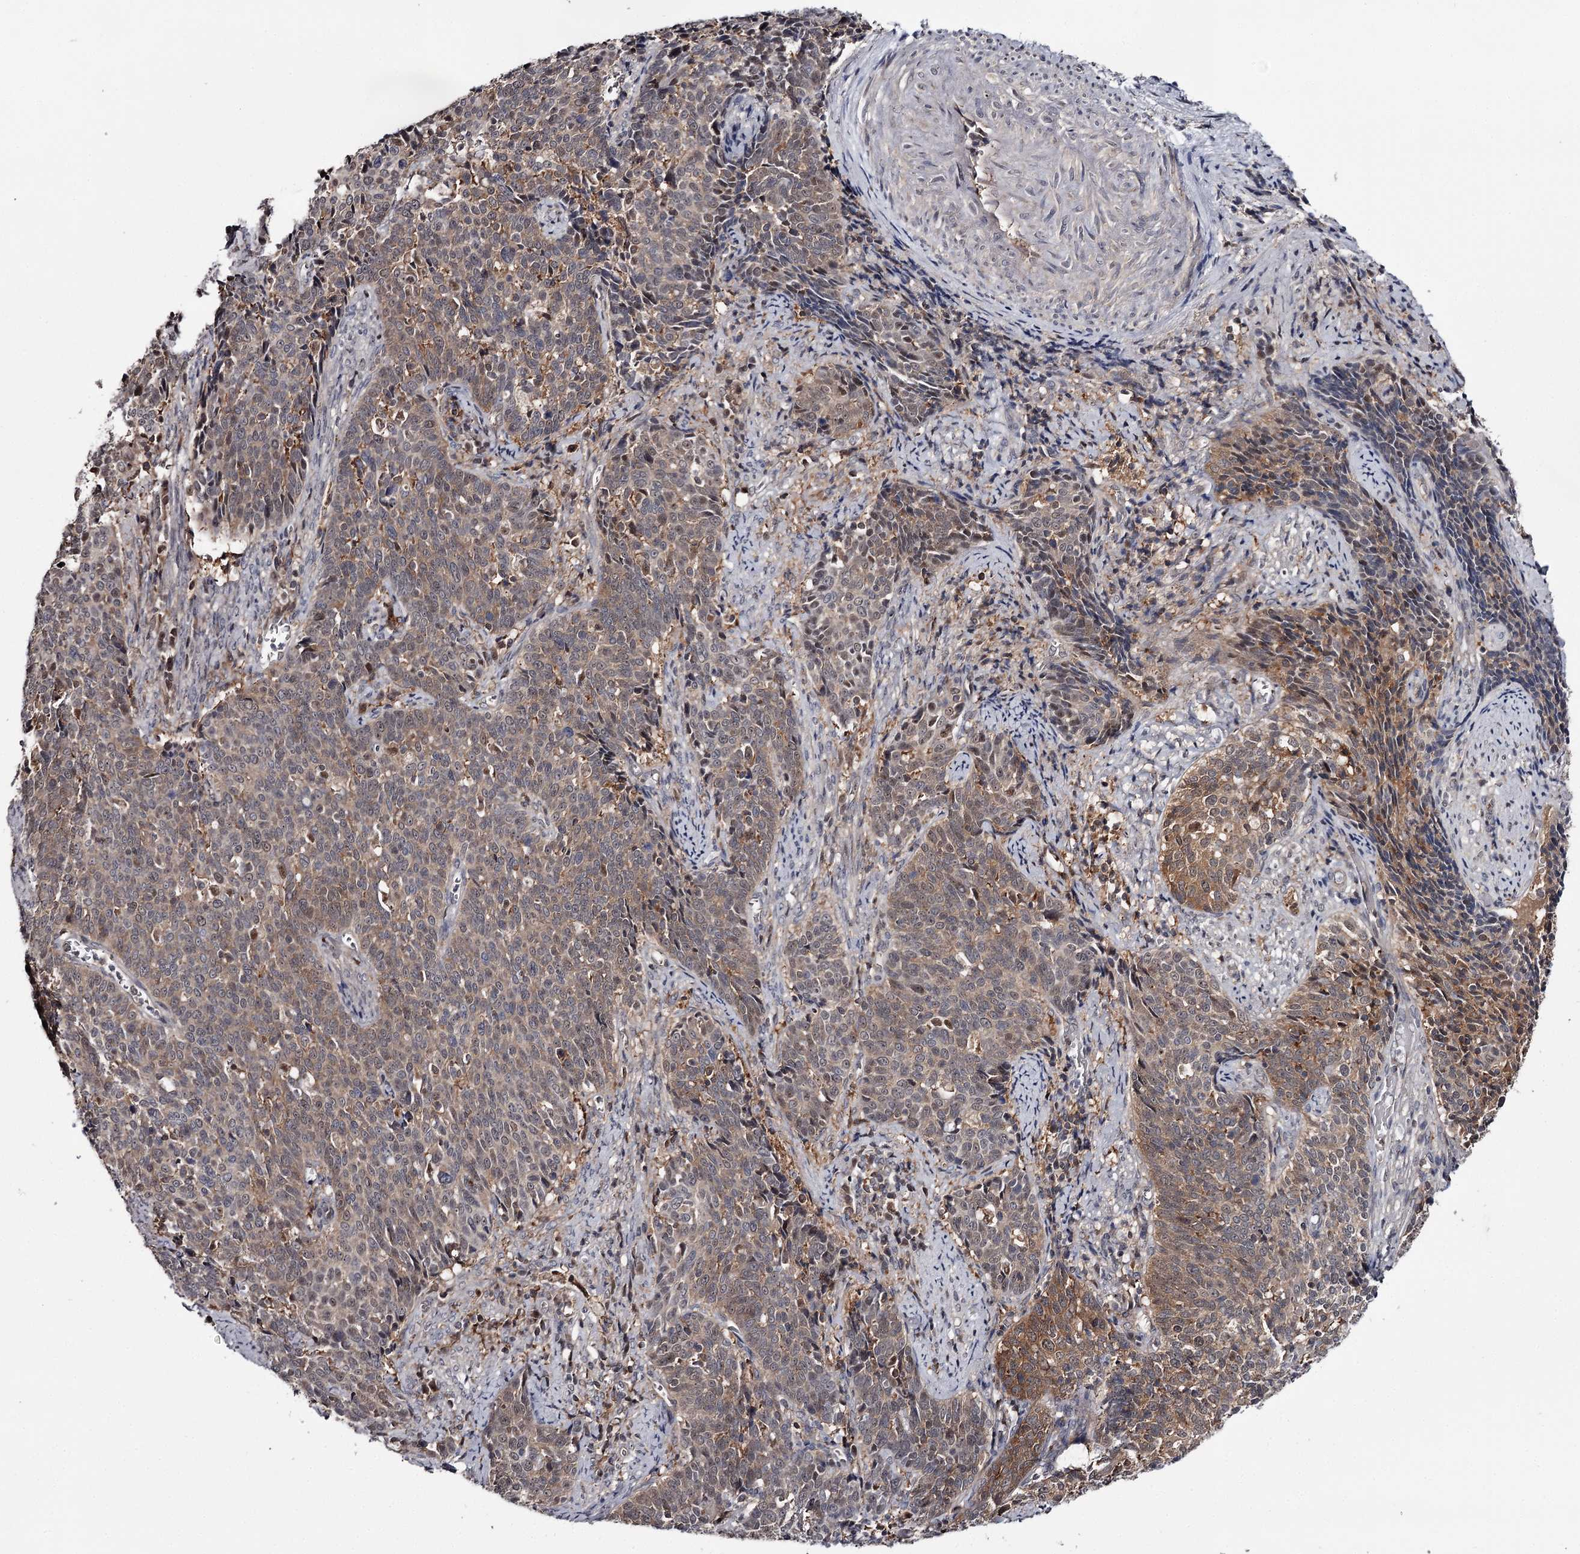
{"staining": {"intensity": "moderate", "quantity": "<25%", "location": "cytoplasmic/membranous,nuclear"}, "tissue": "cervical cancer", "cell_type": "Tumor cells", "image_type": "cancer", "snomed": [{"axis": "morphology", "description": "Squamous cell carcinoma, NOS"}, {"axis": "topography", "description": "Cervix"}], "caption": "IHC of cervical cancer (squamous cell carcinoma) reveals low levels of moderate cytoplasmic/membranous and nuclear expression in about <25% of tumor cells.", "gene": "GTSF1", "patient": {"sex": "female", "age": 39}}